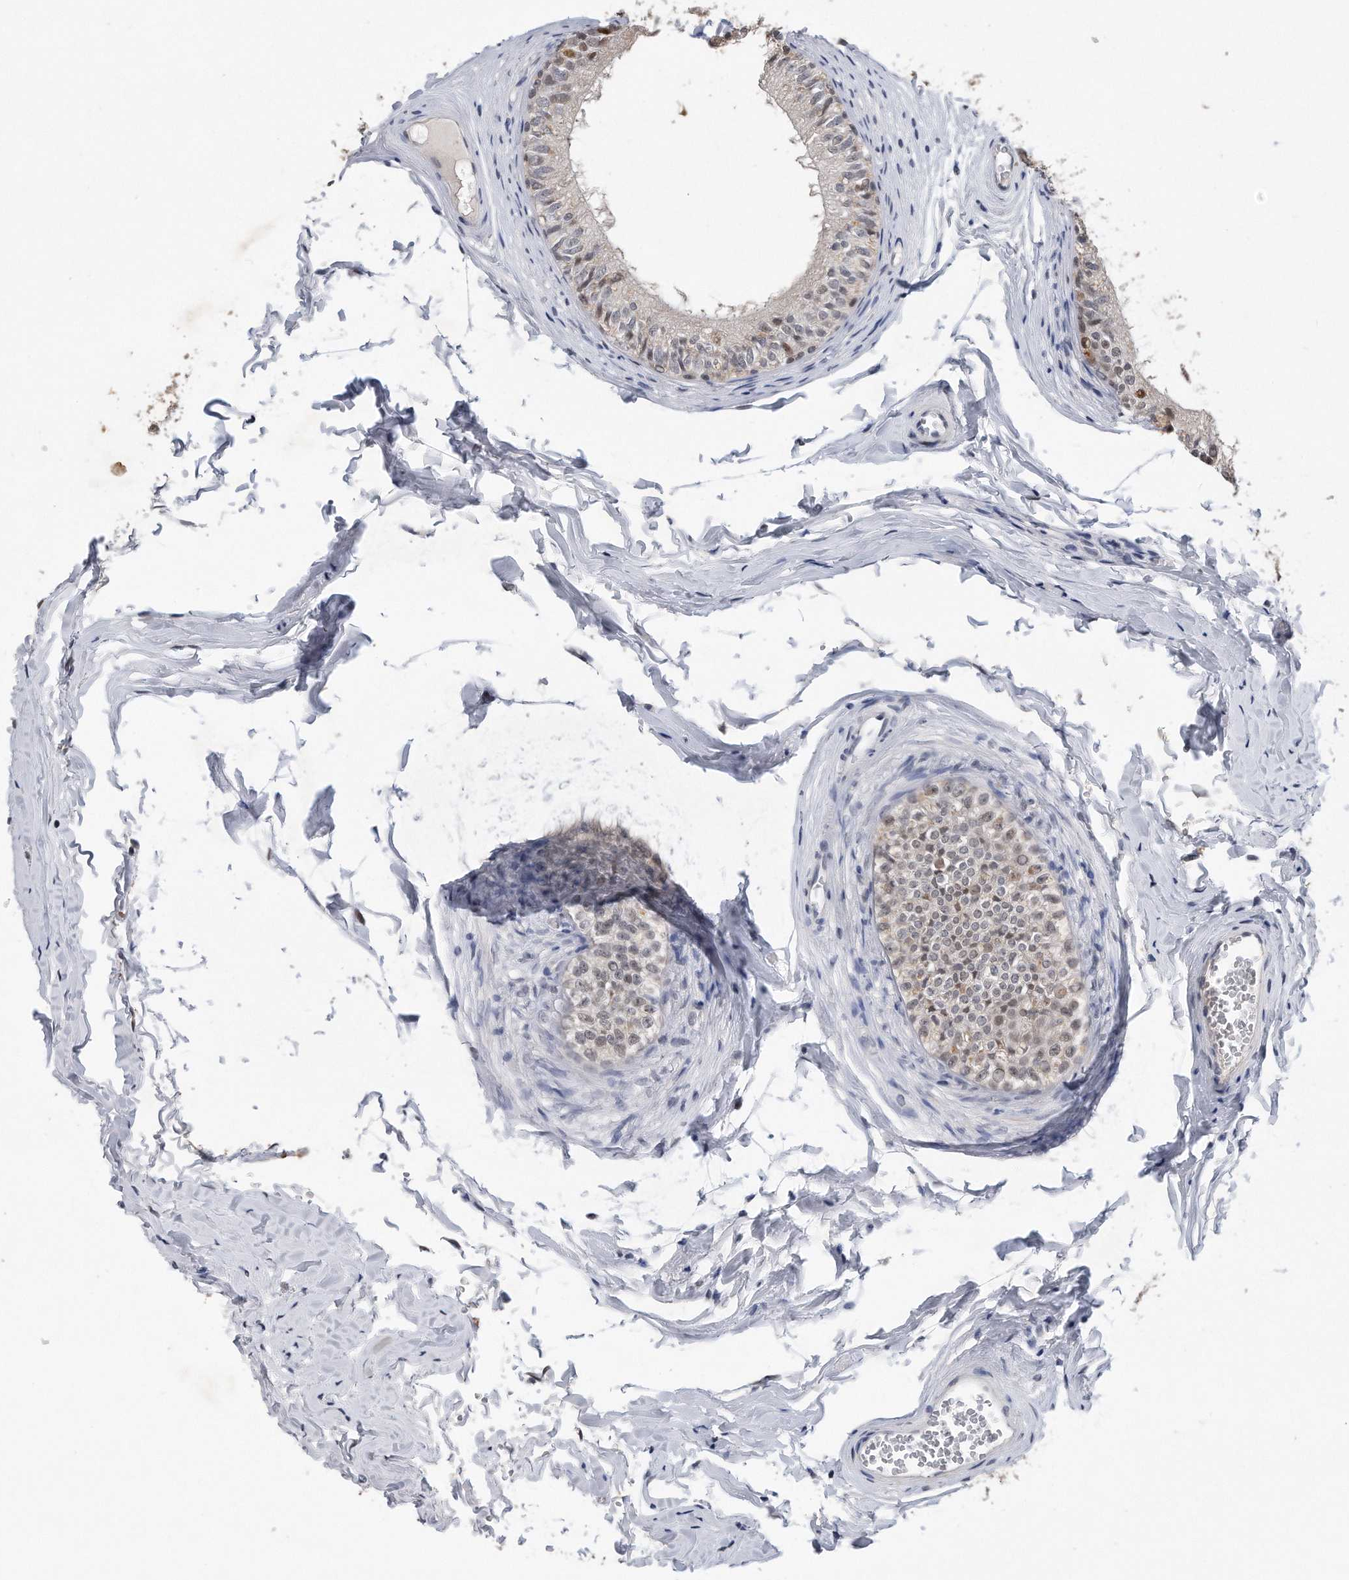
{"staining": {"intensity": "moderate", "quantity": "<25%", "location": "nuclear"}, "tissue": "epididymis", "cell_type": "Glandular cells", "image_type": "normal", "snomed": [{"axis": "morphology", "description": "Normal tissue, NOS"}, {"axis": "morphology", "description": "Seminoma in situ"}, {"axis": "topography", "description": "Testis"}, {"axis": "topography", "description": "Epididymis"}], "caption": "High-magnification brightfield microscopy of benign epididymis stained with DAB (brown) and counterstained with hematoxylin (blue). glandular cells exhibit moderate nuclear positivity is appreciated in approximately<25% of cells. The staining was performed using DAB (3,3'-diaminobenzidine), with brown indicating positive protein expression. Nuclei are stained blue with hematoxylin.", "gene": "PCNA", "patient": {"sex": "male", "age": 28}}